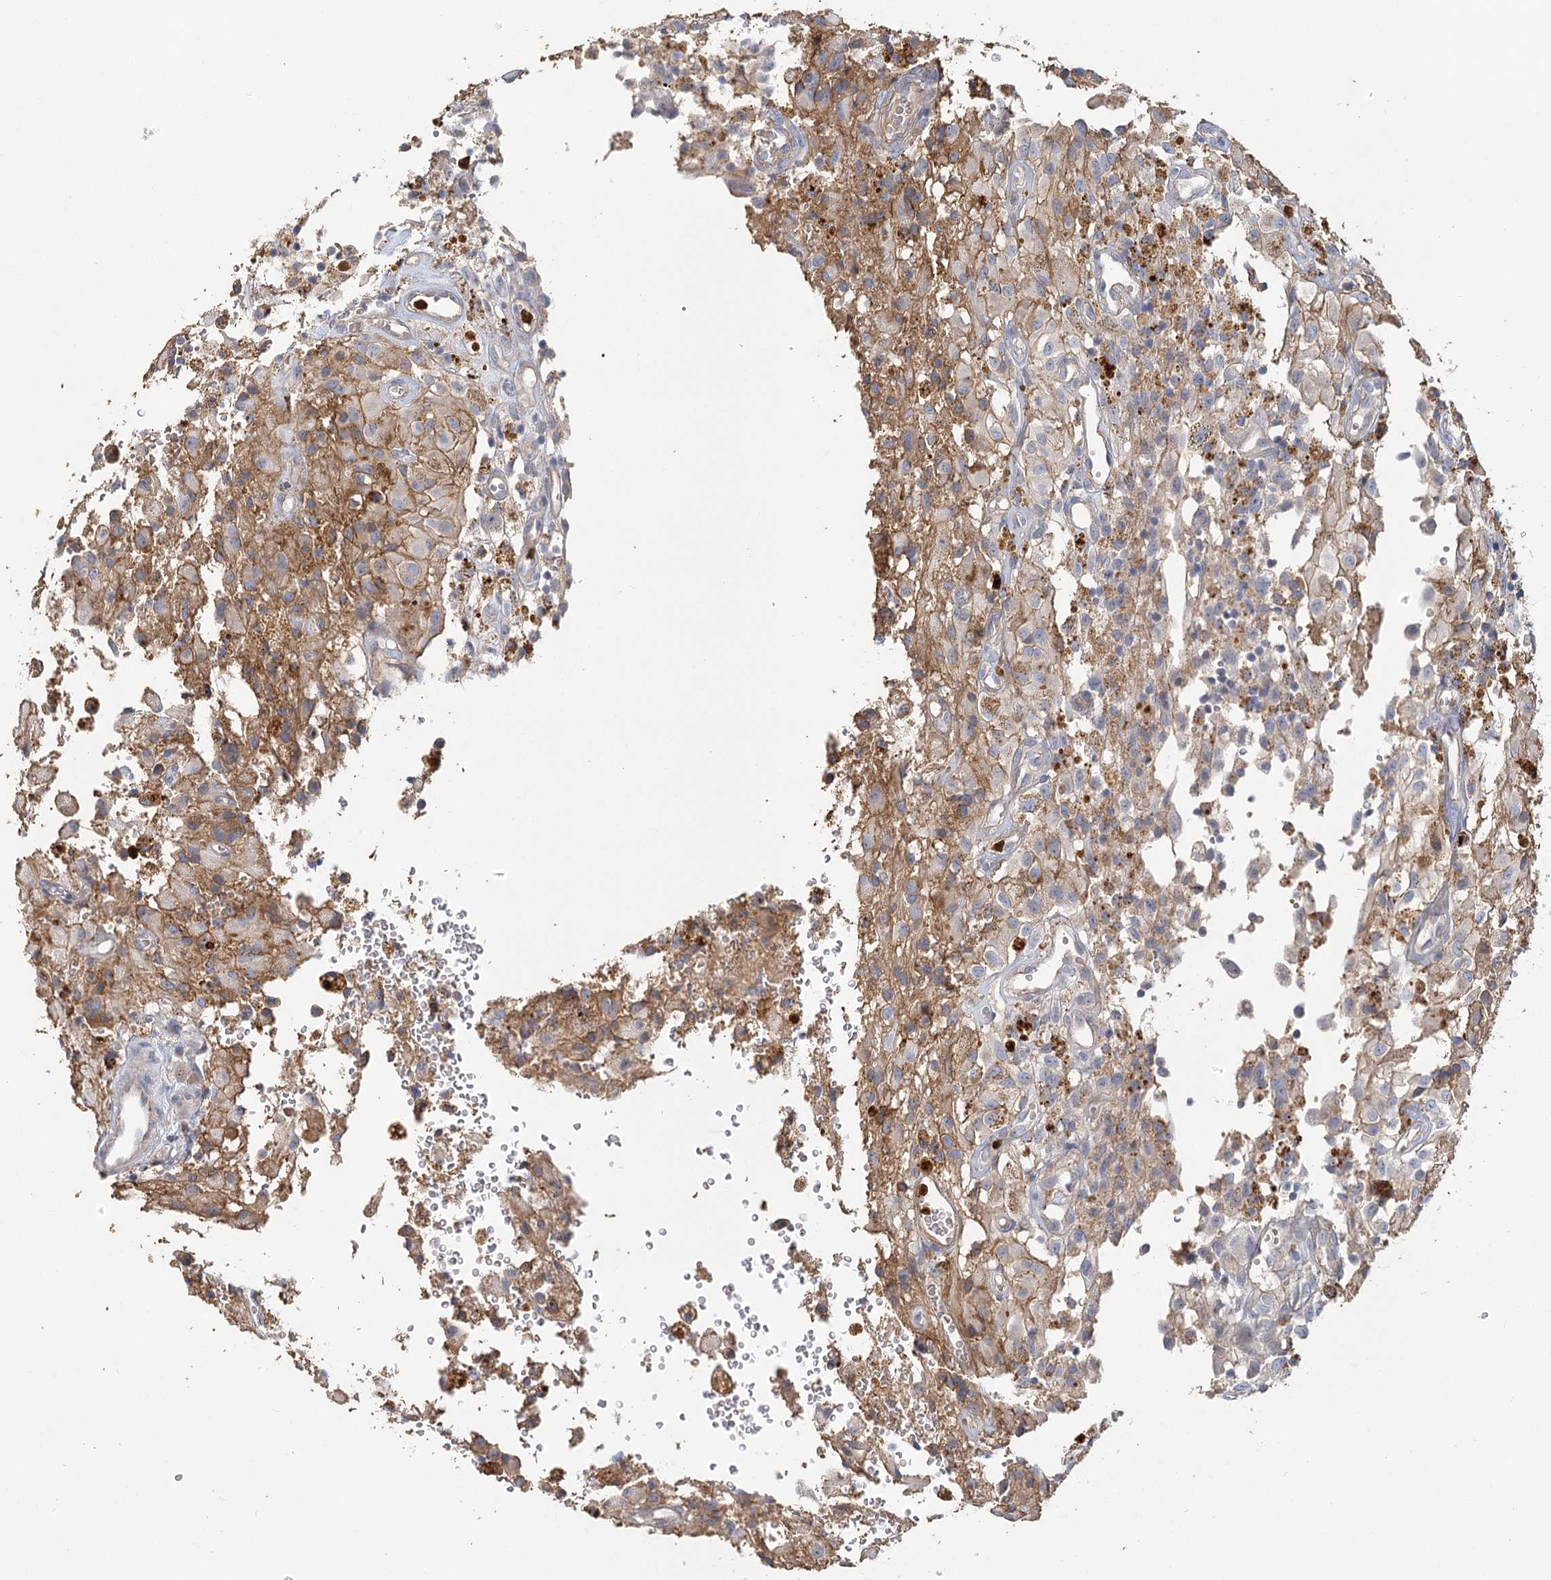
{"staining": {"intensity": "negative", "quantity": "none", "location": "none"}, "tissue": "glioma", "cell_type": "Tumor cells", "image_type": "cancer", "snomed": [{"axis": "morphology", "description": "Glioma, malignant, High grade"}, {"axis": "topography", "description": "Brain"}], "caption": "DAB (3,3'-diaminobenzidine) immunohistochemical staining of glioma shows no significant staining in tumor cells.", "gene": "EPB41L5", "patient": {"sex": "female", "age": 59}}